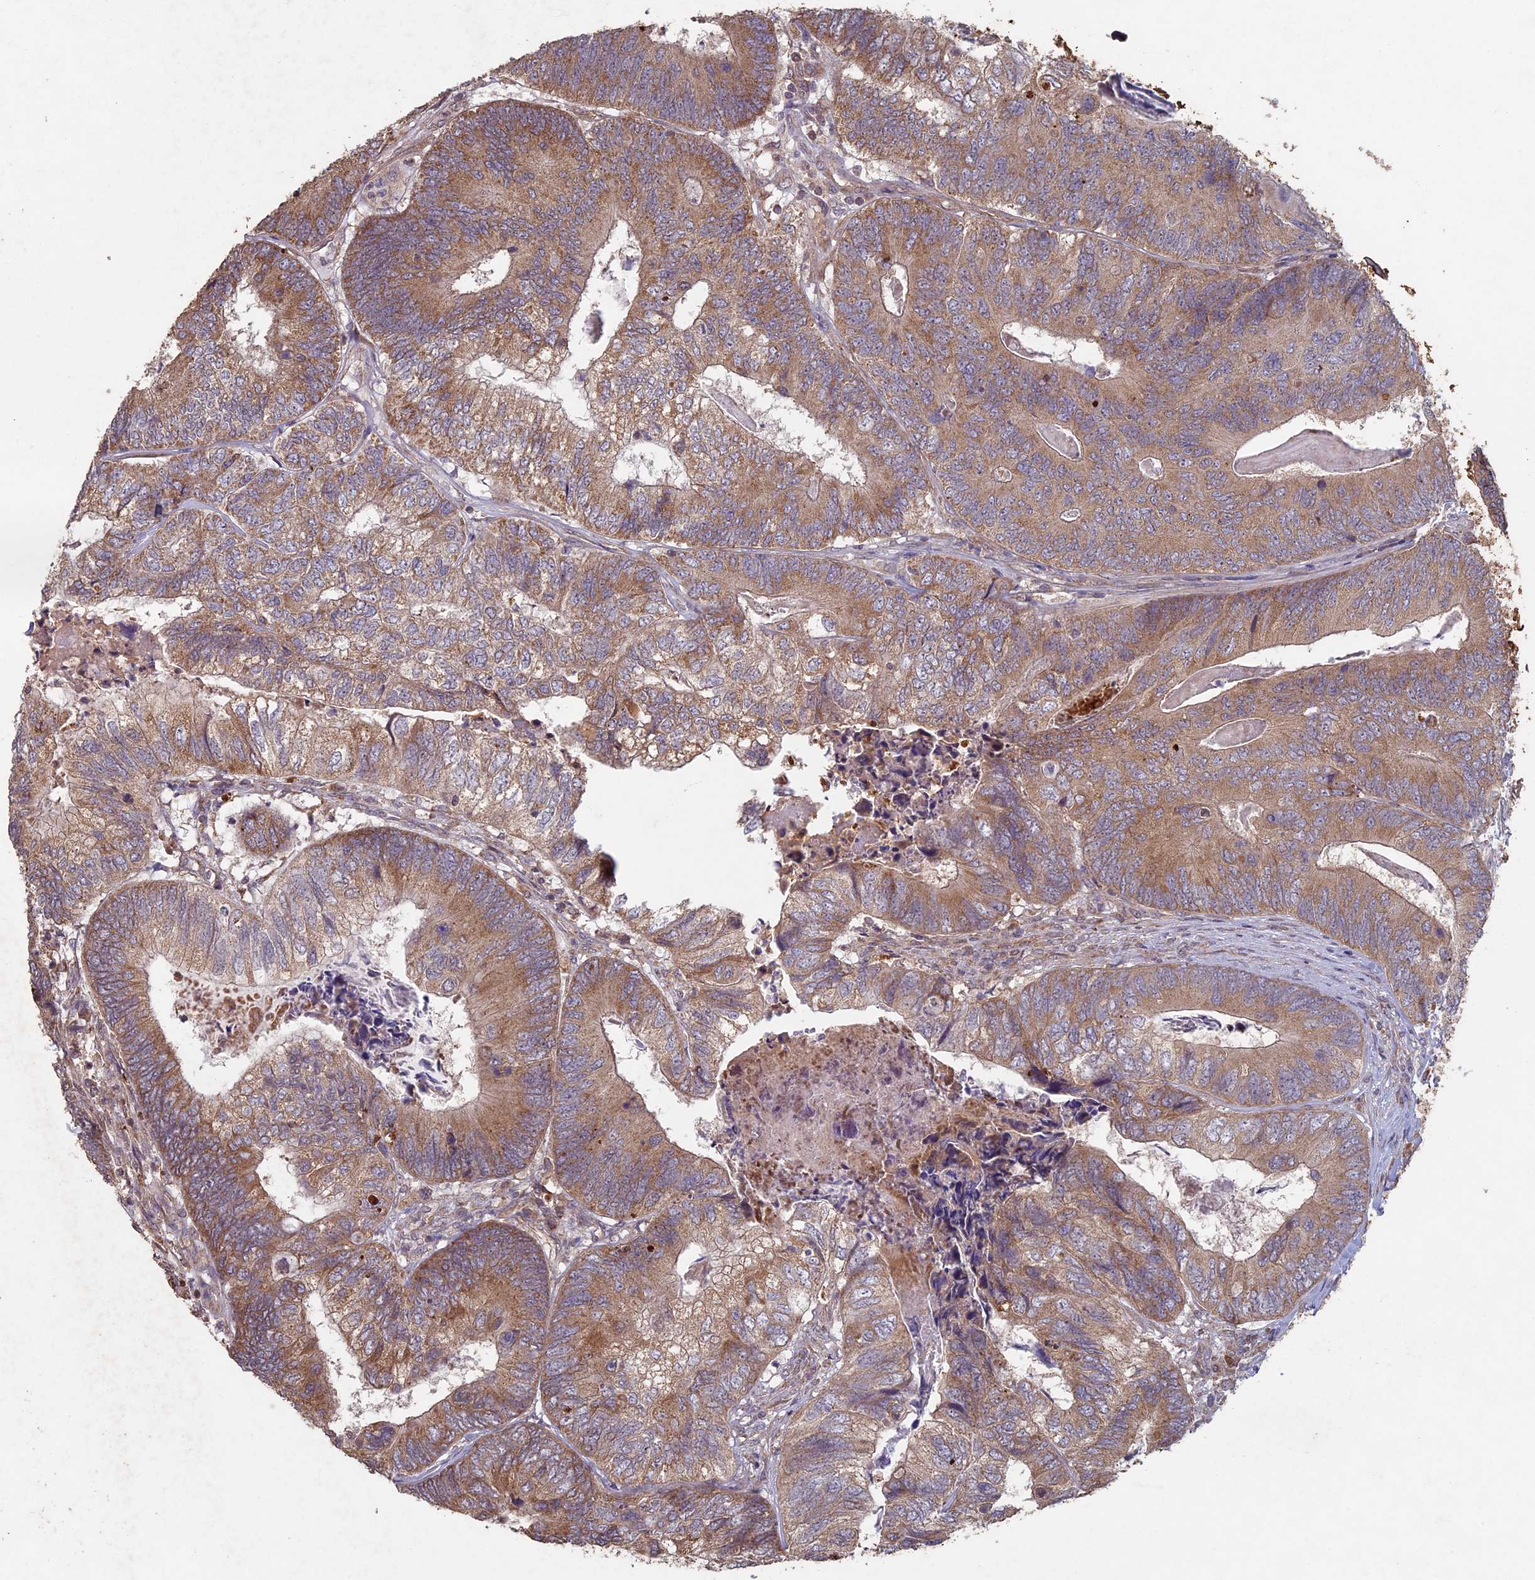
{"staining": {"intensity": "moderate", "quantity": ">75%", "location": "cytoplasmic/membranous"}, "tissue": "colorectal cancer", "cell_type": "Tumor cells", "image_type": "cancer", "snomed": [{"axis": "morphology", "description": "Adenocarcinoma, NOS"}, {"axis": "topography", "description": "Colon"}], "caption": "This image demonstrates IHC staining of colorectal cancer, with medium moderate cytoplasmic/membranous expression in about >75% of tumor cells.", "gene": "RCCD1", "patient": {"sex": "female", "age": 67}}